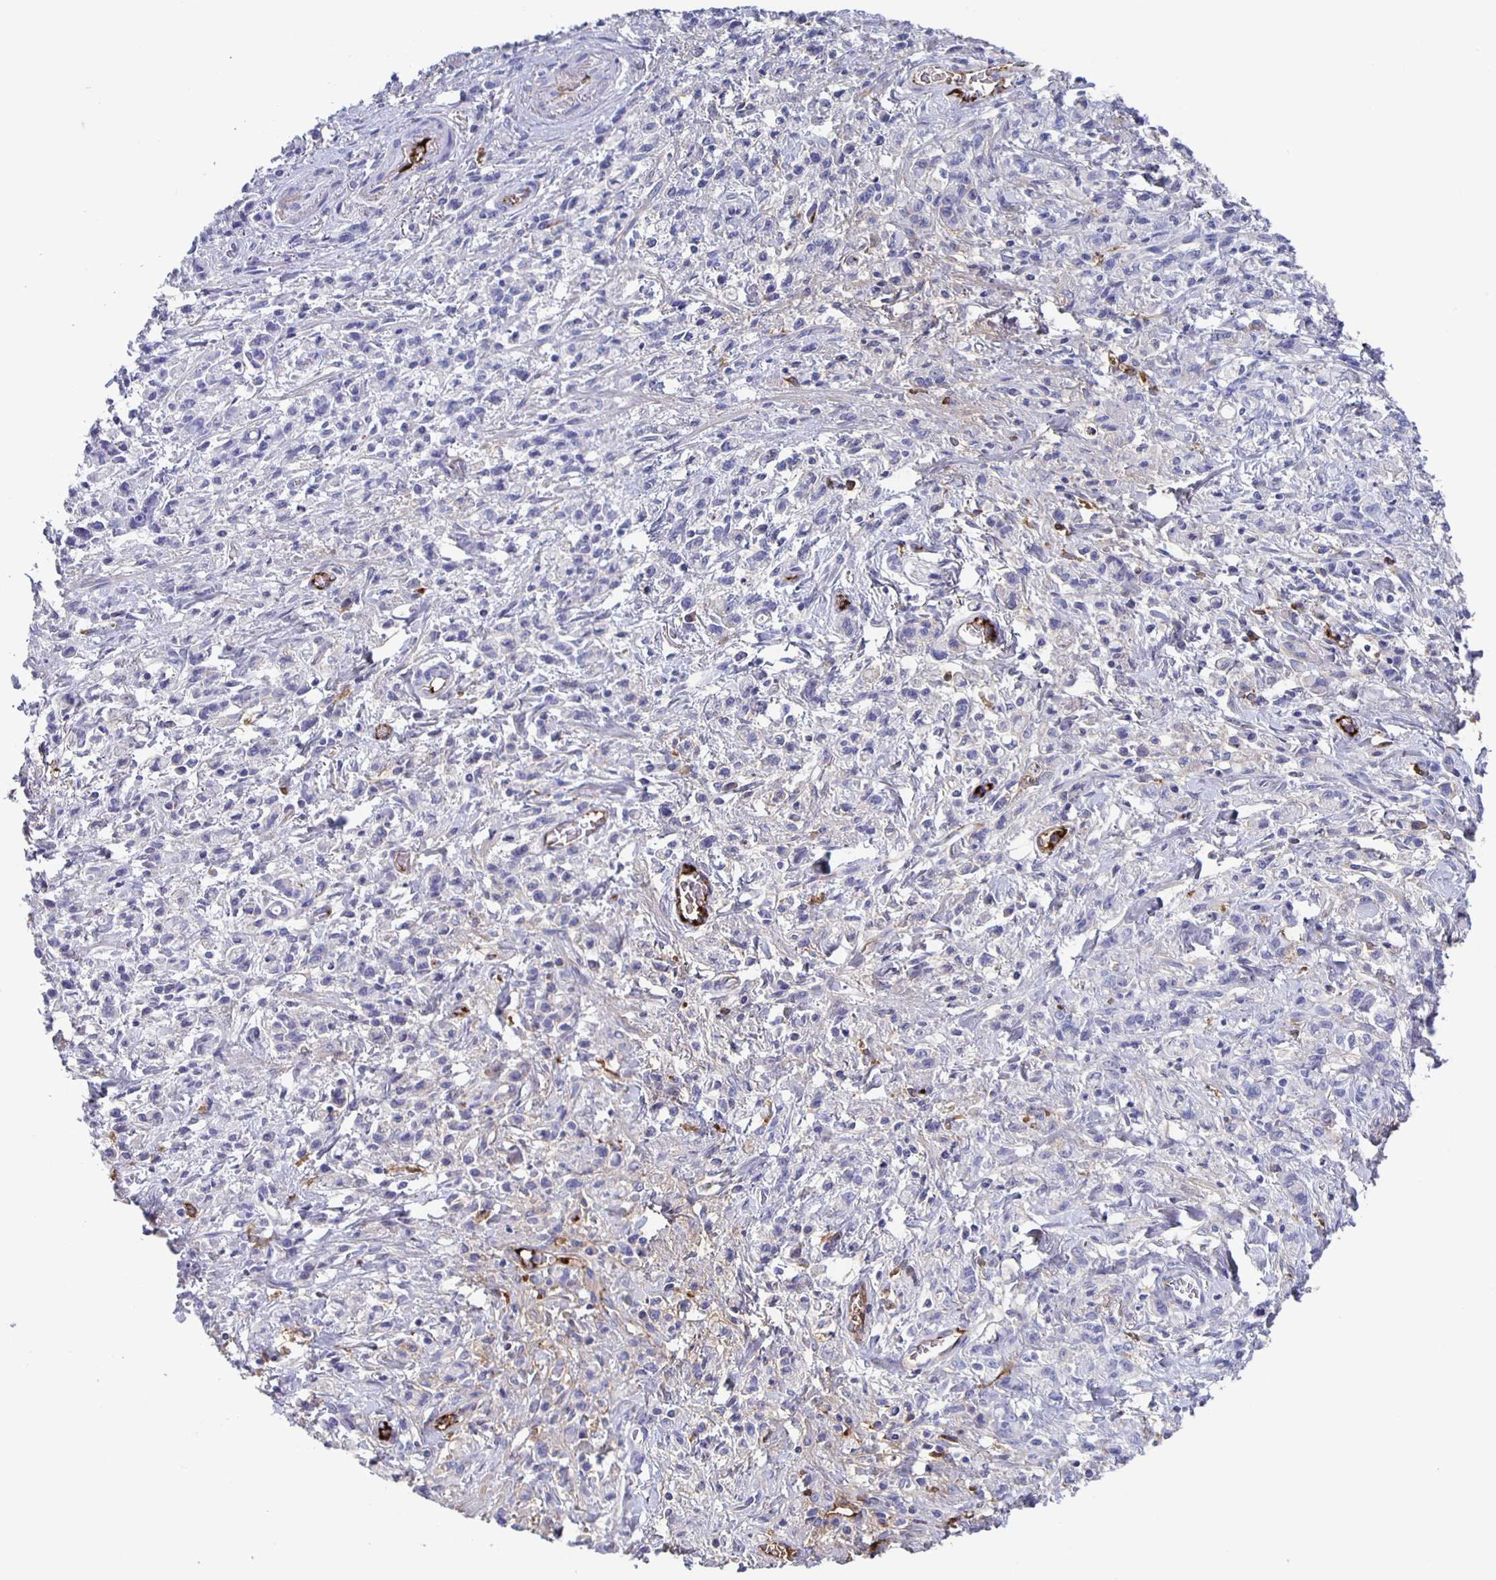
{"staining": {"intensity": "negative", "quantity": "none", "location": "none"}, "tissue": "stomach cancer", "cell_type": "Tumor cells", "image_type": "cancer", "snomed": [{"axis": "morphology", "description": "Adenocarcinoma, NOS"}, {"axis": "topography", "description": "Stomach"}], "caption": "The photomicrograph demonstrates no significant staining in tumor cells of stomach cancer.", "gene": "FGA", "patient": {"sex": "male", "age": 77}}